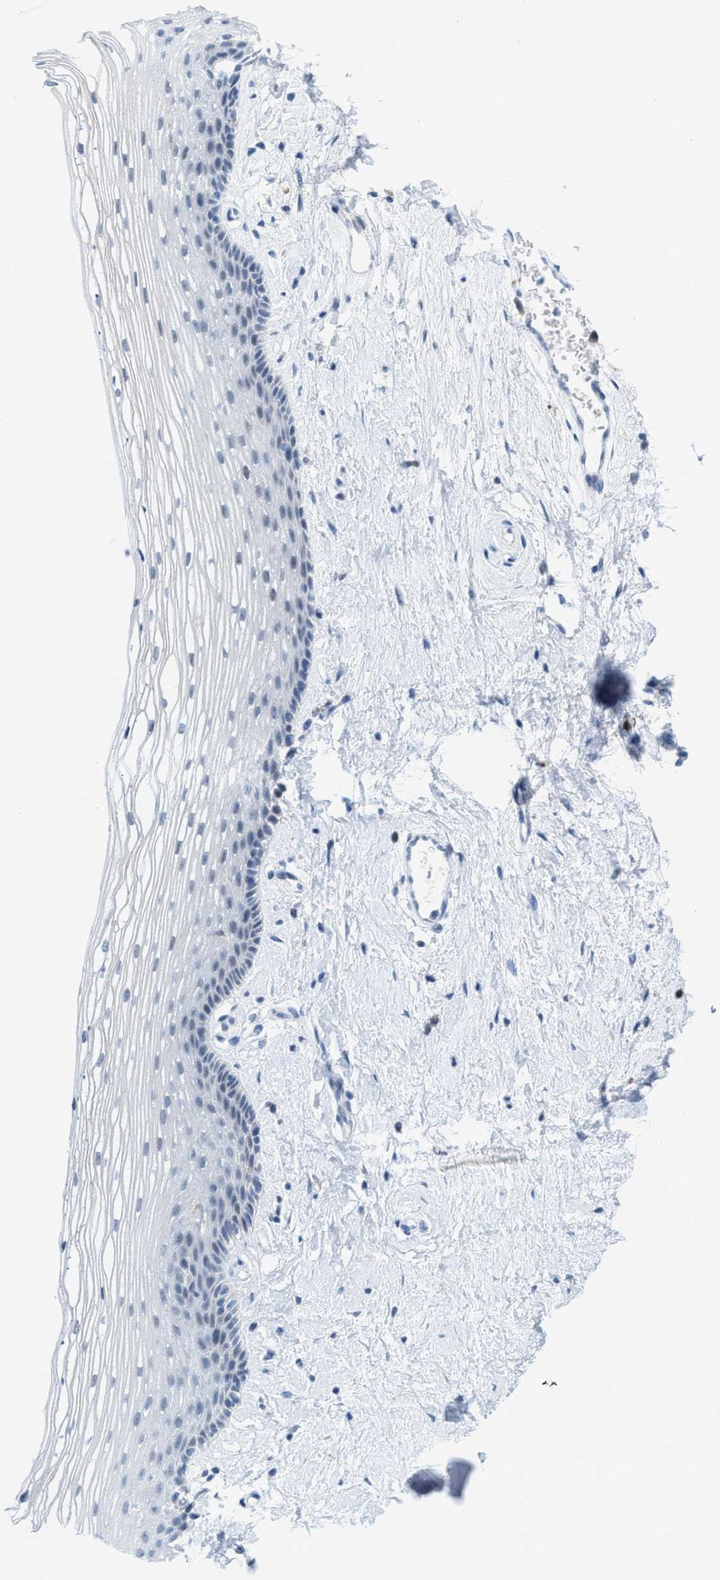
{"staining": {"intensity": "negative", "quantity": "none", "location": "none"}, "tissue": "vagina", "cell_type": "Squamous epithelial cells", "image_type": "normal", "snomed": [{"axis": "morphology", "description": "Normal tissue, NOS"}, {"axis": "topography", "description": "Vagina"}], "caption": "Immunohistochemical staining of benign vagina shows no significant positivity in squamous epithelial cells.", "gene": "KIFC3", "patient": {"sex": "female", "age": 46}}